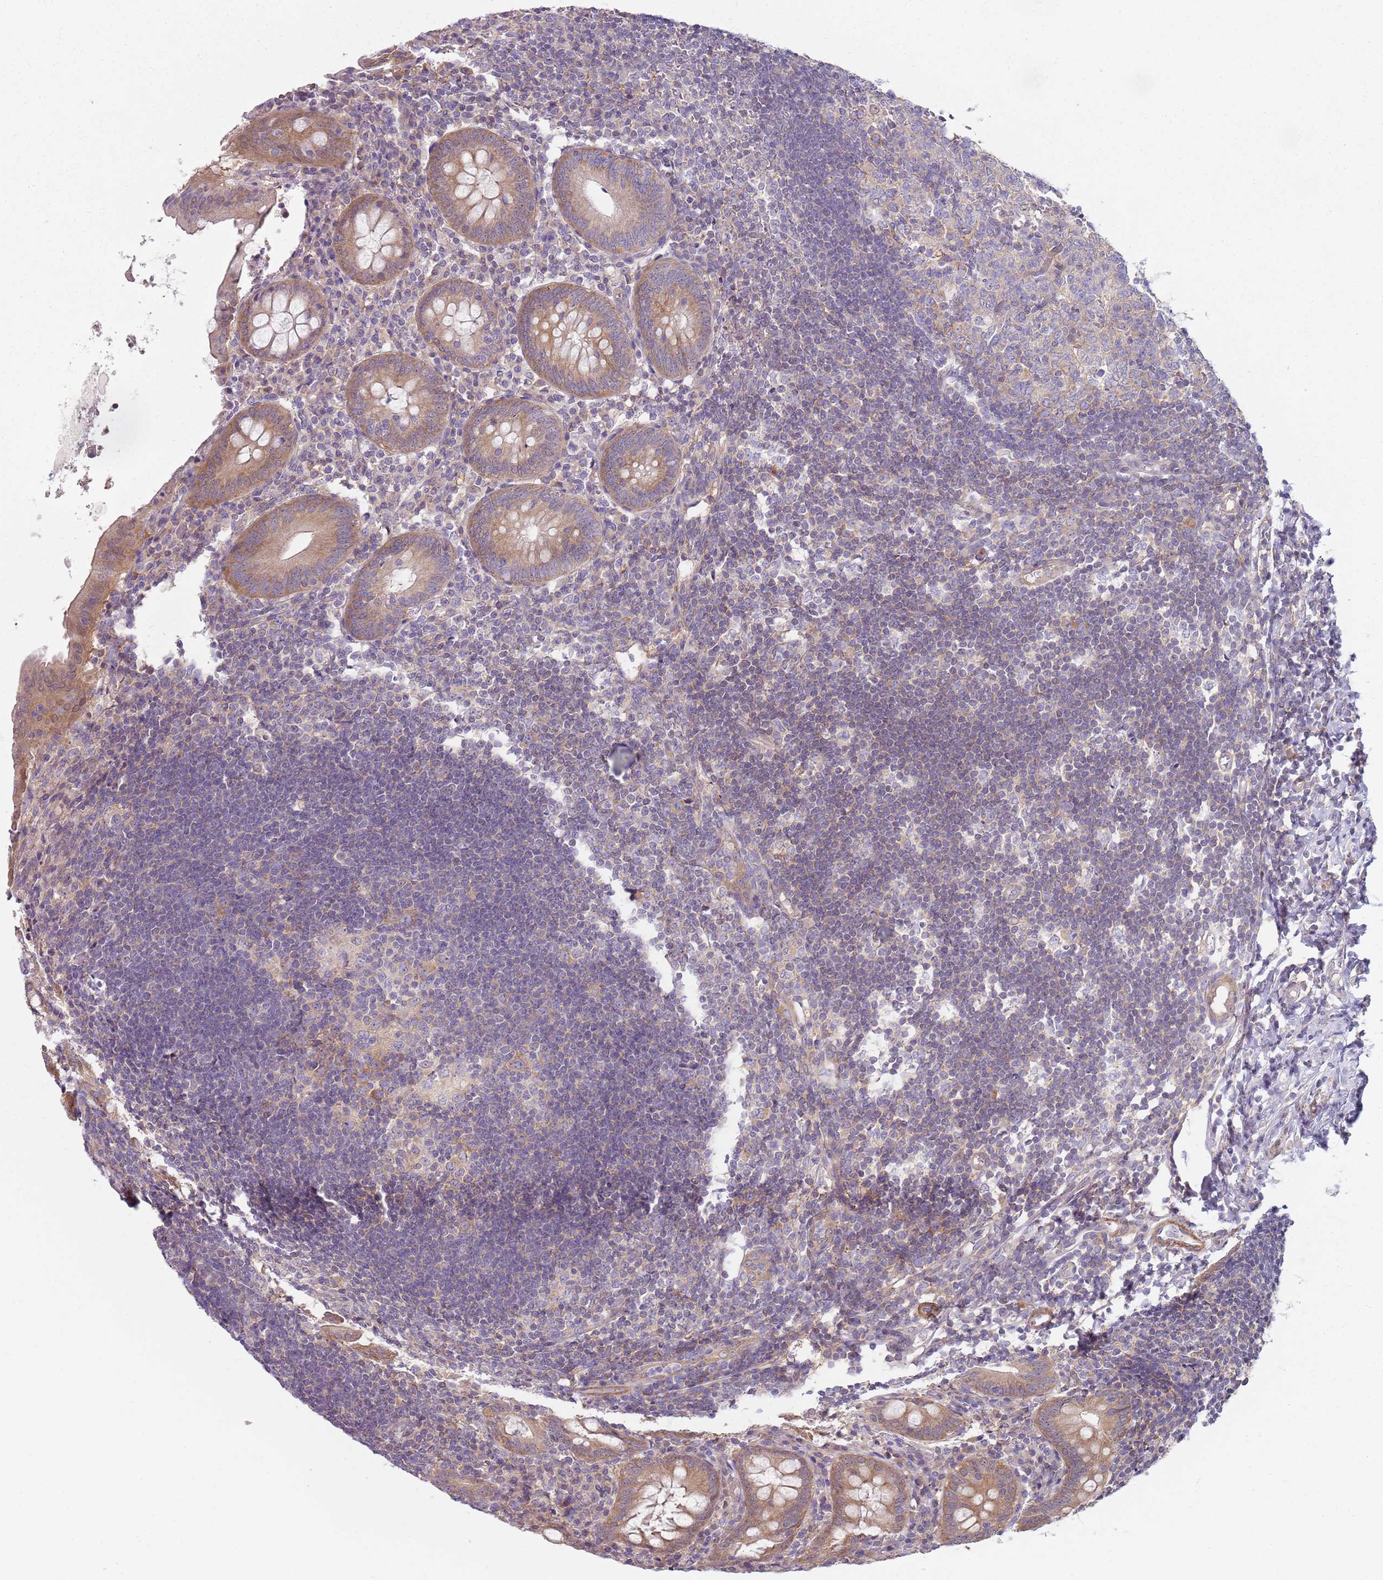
{"staining": {"intensity": "moderate", "quantity": ">75%", "location": "cytoplasmic/membranous"}, "tissue": "appendix", "cell_type": "Glandular cells", "image_type": "normal", "snomed": [{"axis": "morphology", "description": "Normal tissue, NOS"}, {"axis": "topography", "description": "Appendix"}], "caption": "Appendix stained for a protein exhibits moderate cytoplasmic/membranous positivity in glandular cells. (DAB (3,3'-diaminobenzidine) IHC, brown staining for protein, blue staining for nuclei).", "gene": "SLC26A6", "patient": {"sex": "female", "age": 54}}